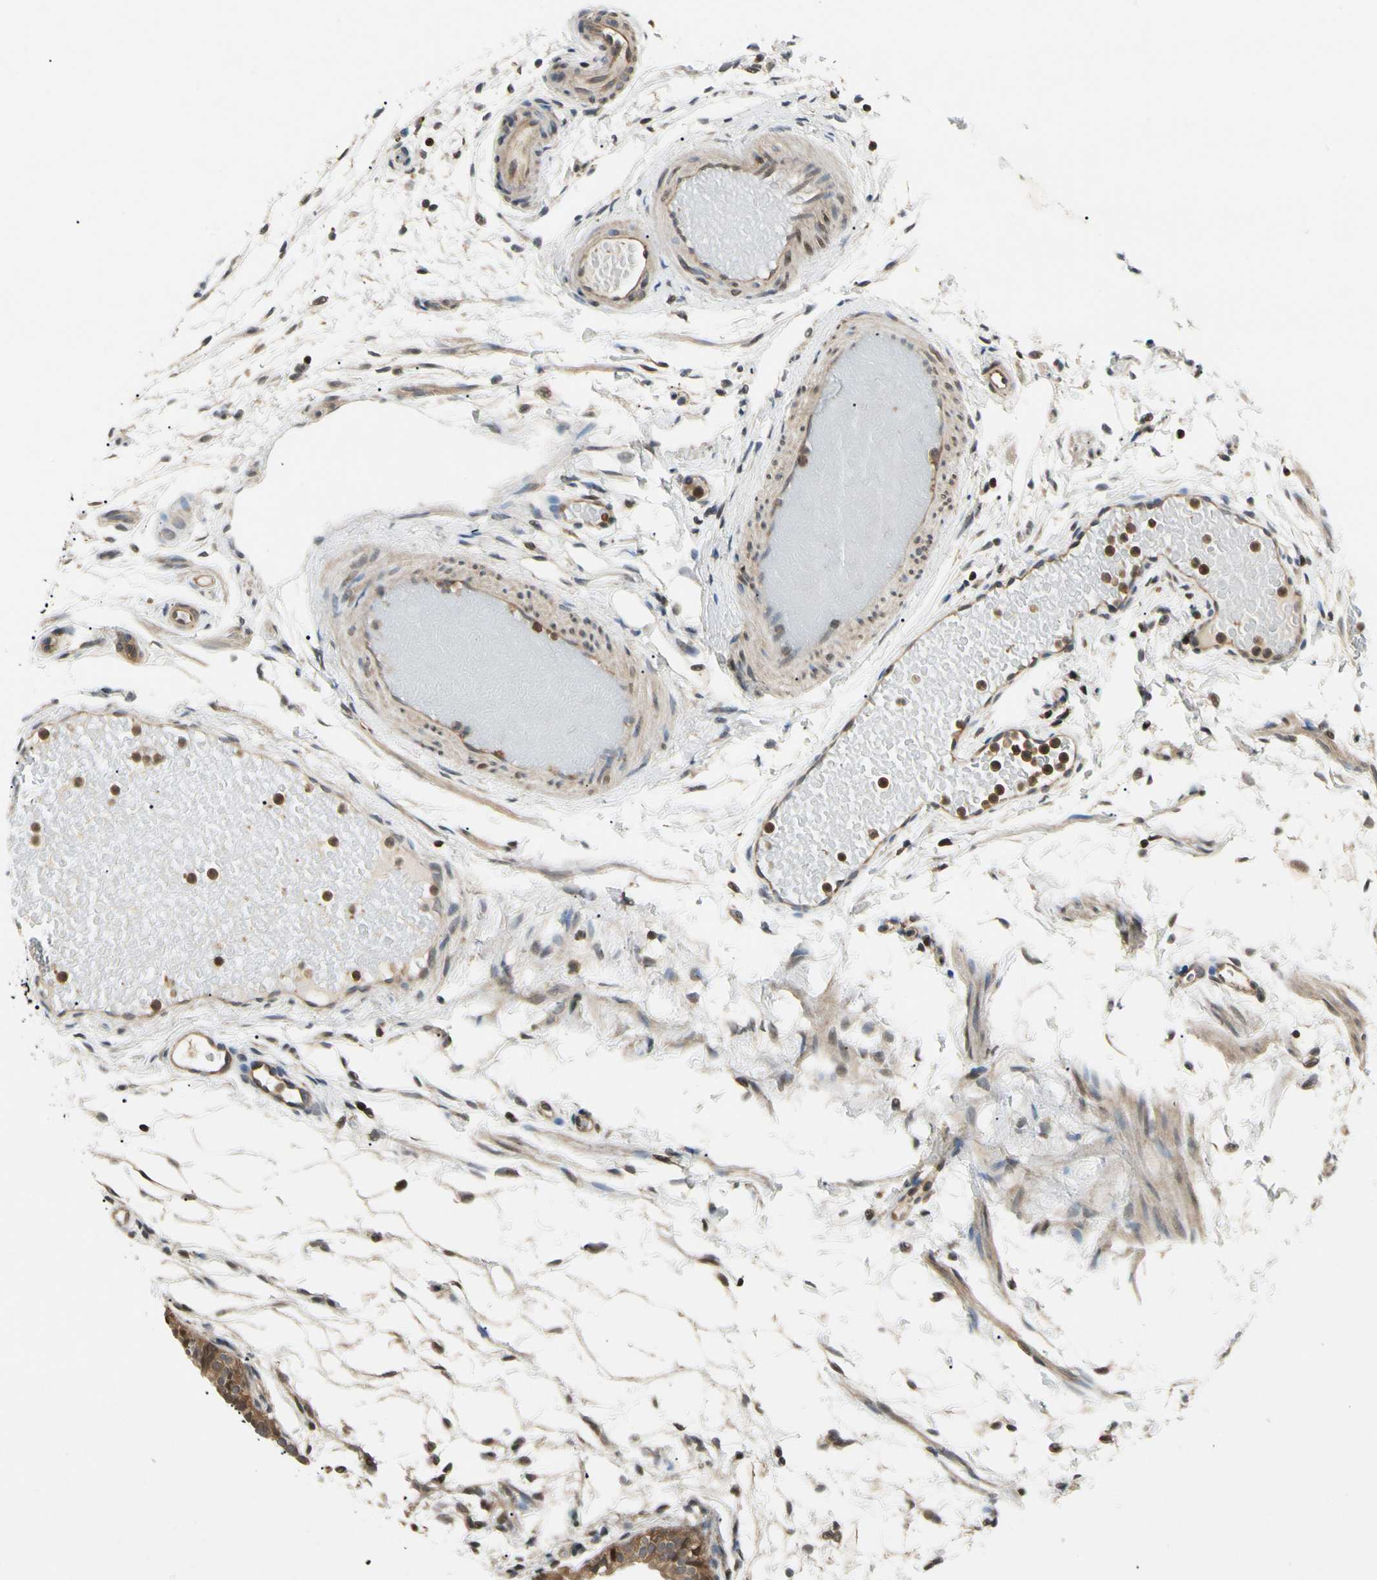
{"staining": {"intensity": "moderate", "quantity": ">75%", "location": "cytoplasmic/membranous"}, "tissue": "fallopian tube", "cell_type": "Glandular cells", "image_type": "normal", "snomed": [{"axis": "morphology", "description": "Normal tissue, NOS"}, {"axis": "morphology", "description": "Dermoid, NOS"}, {"axis": "topography", "description": "Fallopian tube"}], "caption": "Benign fallopian tube shows moderate cytoplasmic/membranous expression in about >75% of glandular cells, visualized by immunohistochemistry. The staining was performed using DAB, with brown indicating positive protein expression. Nuclei are stained blue with hematoxylin.", "gene": "YWHAB", "patient": {"sex": "female", "age": 33}}